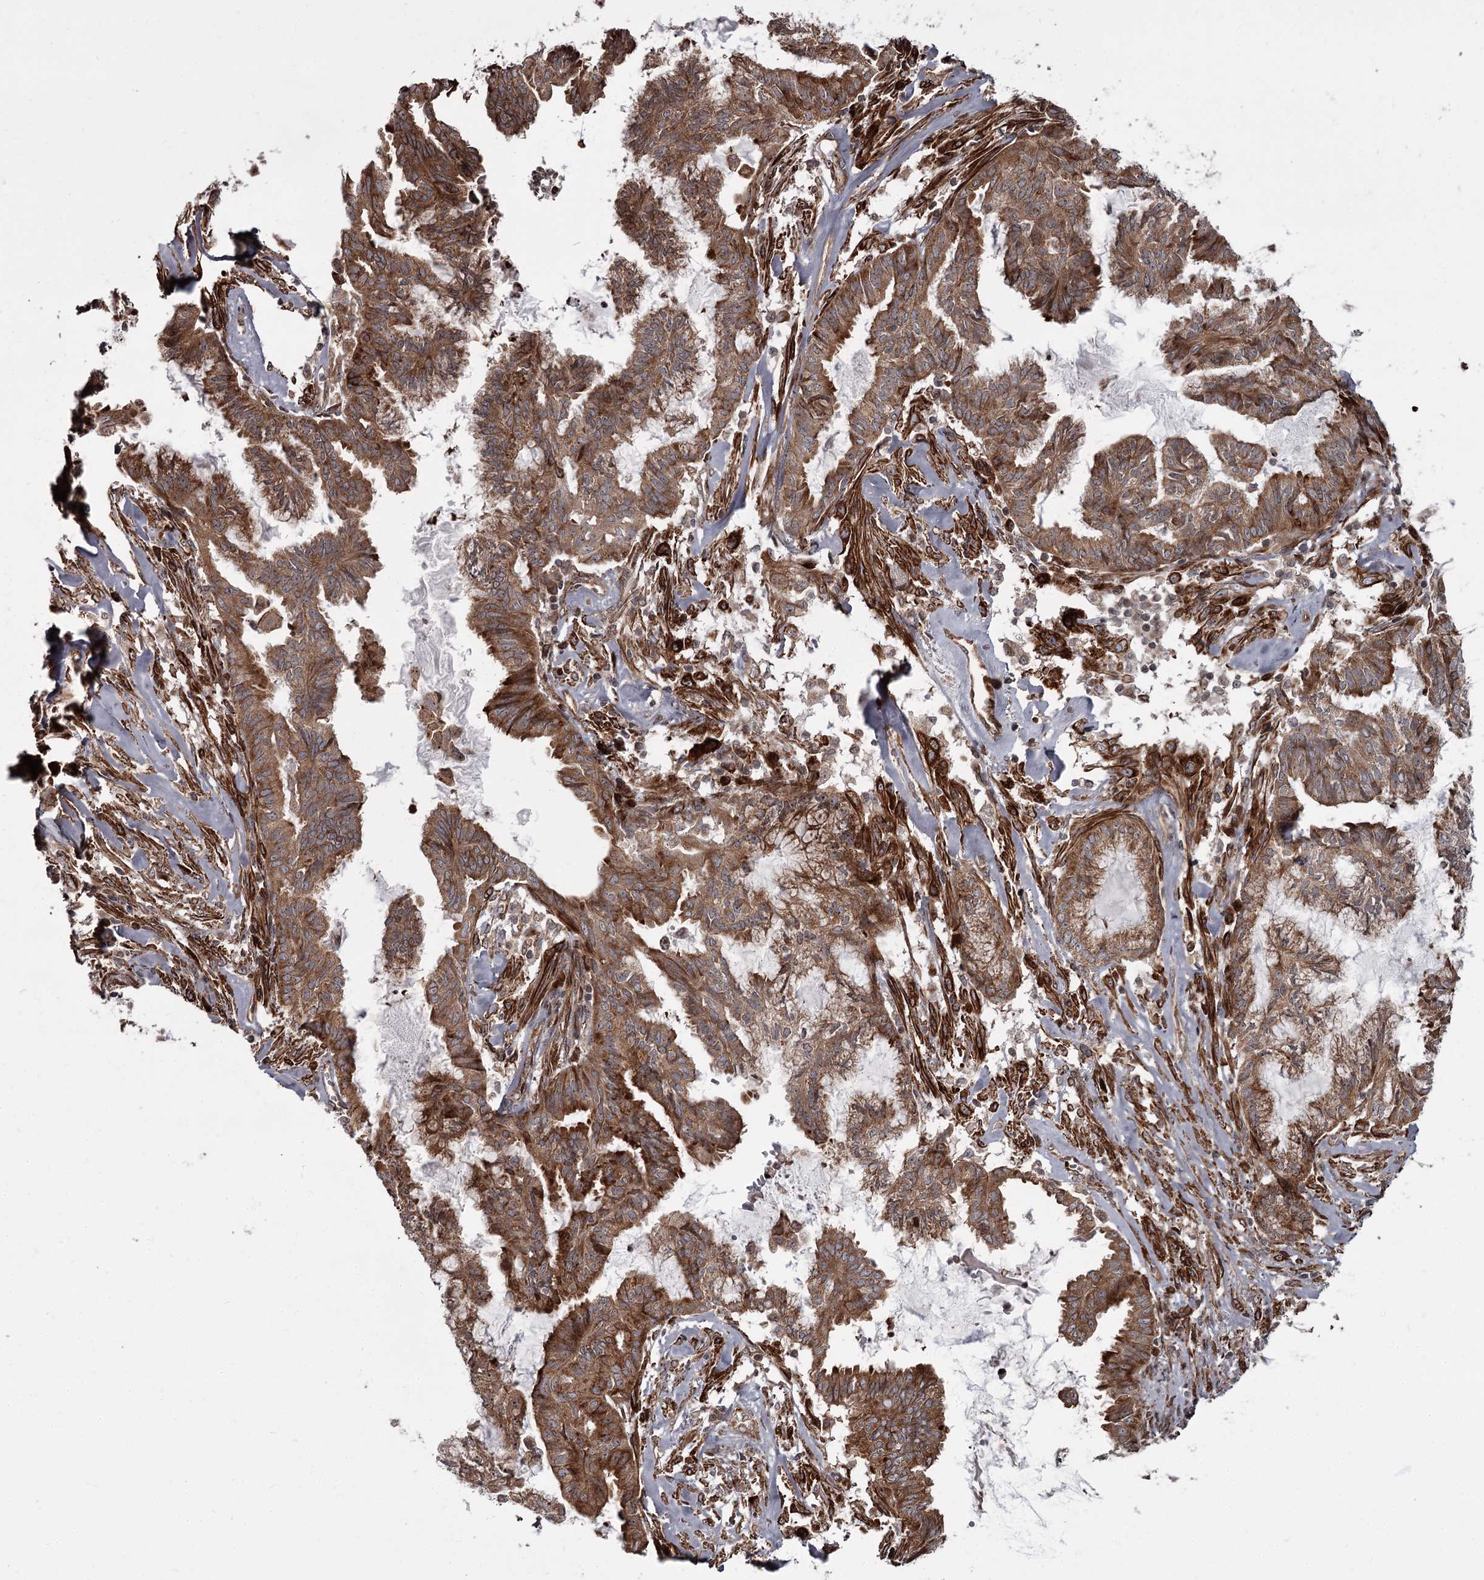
{"staining": {"intensity": "moderate", "quantity": ">75%", "location": "cytoplasmic/membranous"}, "tissue": "endometrial cancer", "cell_type": "Tumor cells", "image_type": "cancer", "snomed": [{"axis": "morphology", "description": "Adenocarcinoma, NOS"}, {"axis": "topography", "description": "Endometrium"}], "caption": "Human endometrial cancer stained for a protein (brown) displays moderate cytoplasmic/membranous positive positivity in about >75% of tumor cells.", "gene": "THAP9", "patient": {"sex": "female", "age": 86}}